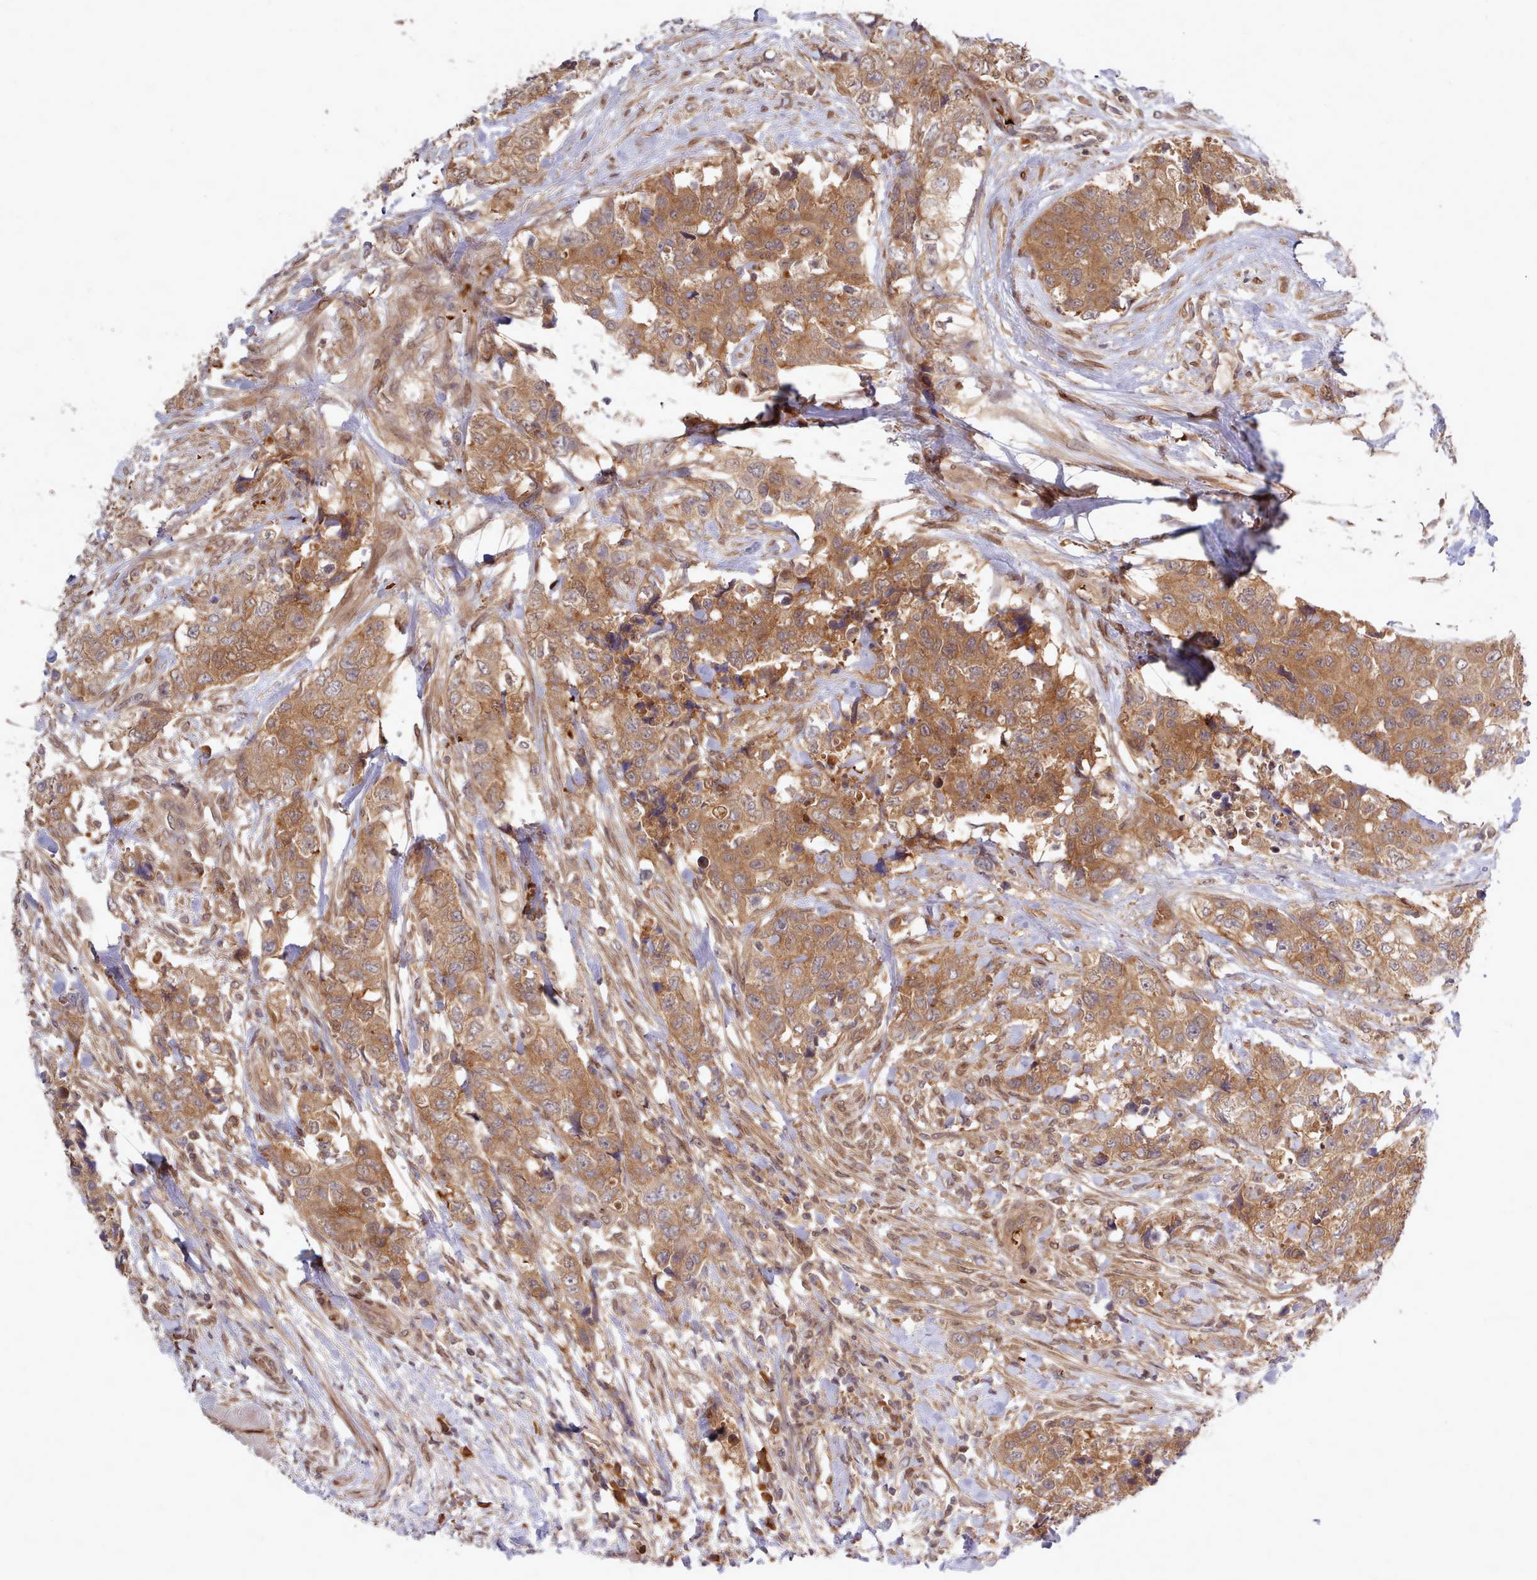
{"staining": {"intensity": "moderate", "quantity": ">75%", "location": "cytoplasmic/membranous"}, "tissue": "urothelial cancer", "cell_type": "Tumor cells", "image_type": "cancer", "snomed": [{"axis": "morphology", "description": "Urothelial carcinoma, High grade"}, {"axis": "topography", "description": "Urinary bladder"}], "caption": "Immunohistochemistry (DAB) staining of human urothelial cancer reveals moderate cytoplasmic/membranous protein staining in about >75% of tumor cells. The staining was performed using DAB to visualize the protein expression in brown, while the nuclei were stained in blue with hematoxylin (Magnification: 20x).", "gene": "UBE2G1", "patient": {"sex": "female", "age": 78}}